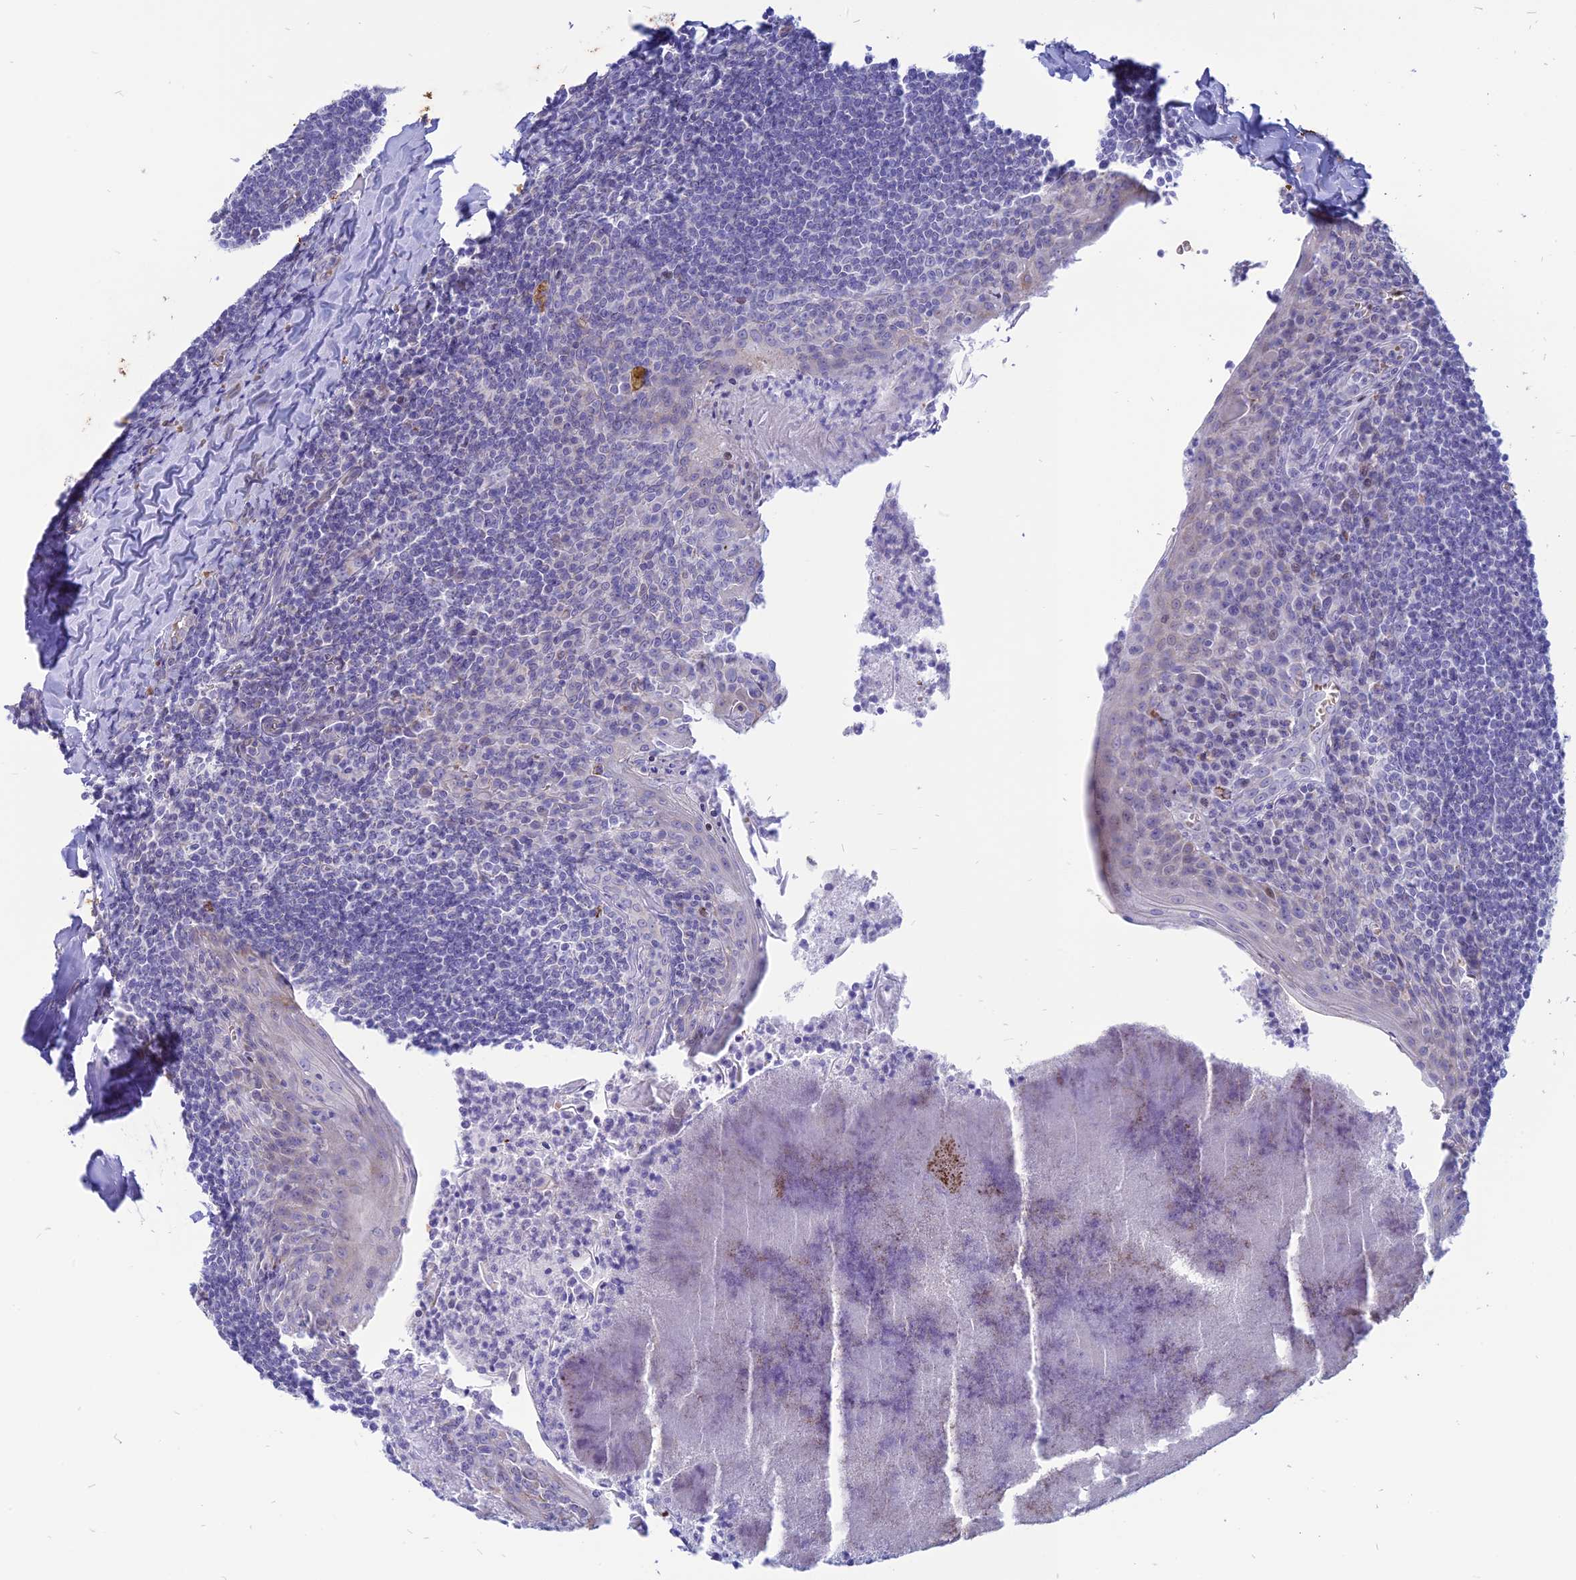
{"staining": {"intensity": "negative", "quantity": "none", "location": "none"}, "tissue": "tonsil", "cell_type": "Germinal center cells", "image_type": "normal", "snomed": [{"axis": "morphology", "description": "Normal tissue, NOS"}, {"axis": "topography", "description": "Tonsil"}], "caption": "This is an IHC histopathology image of unremarkable human tonsil. There is no positivity in germinal center cells.", "gene": "HHAT", "patient": {"sex": "male", "age": 27}}